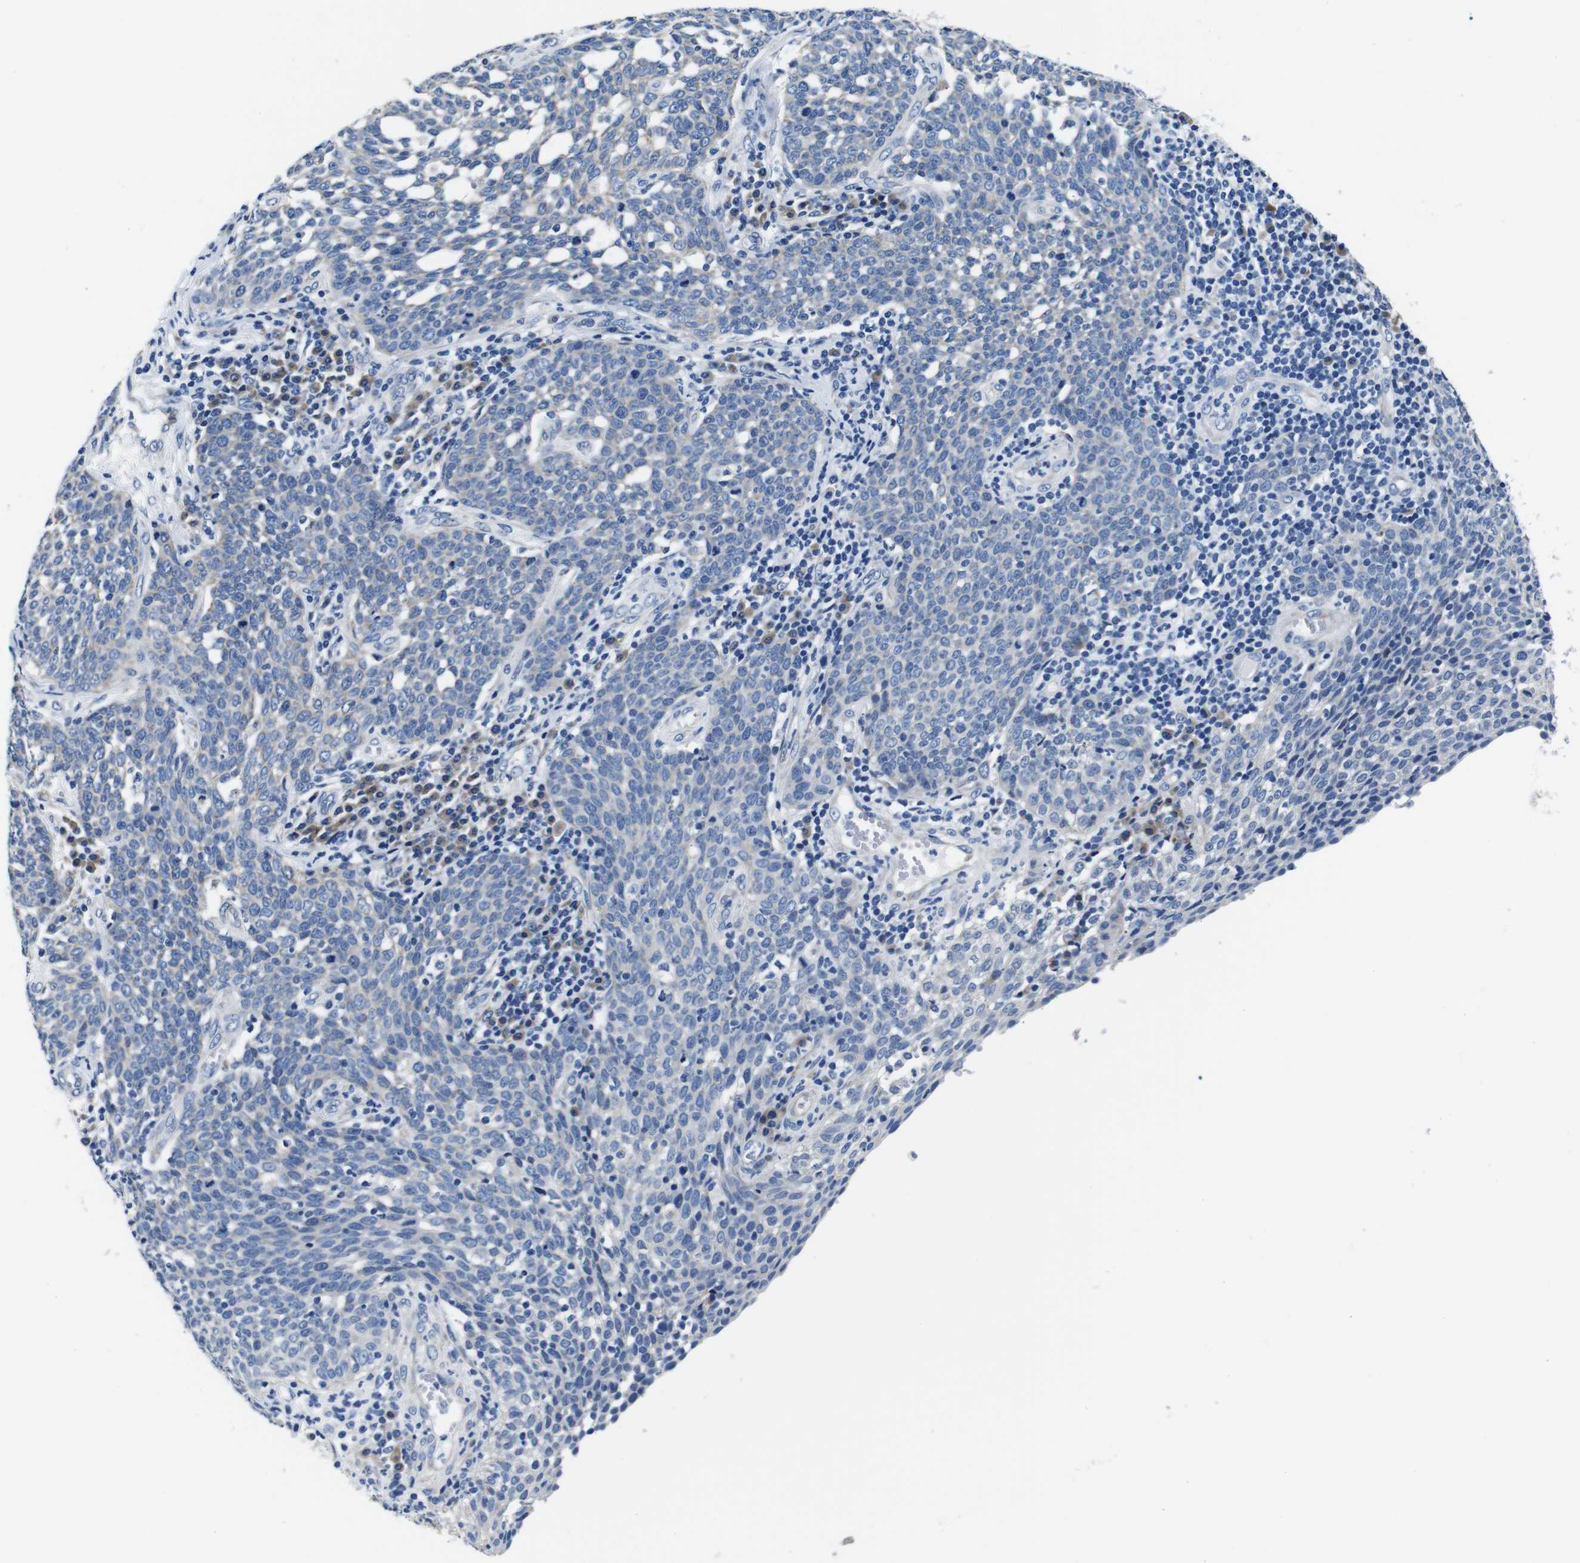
{"staining": {"intensity": "negative", "quantity": "none", "location": "none"}, "tissue": "cervical cancer", "cell_type": "Tumor cells", "image_type": "cancer", "snomed": [{"axis": "morphology", "description": "Squamous cell carcinoma, NOS"}, {"axis": "topography", "description": "Cervix"}], "caption": "Immunohistochemical staining of cervical cancer (squamous cell carcinoma) reveals no significant expression in tumor cells.", "gene": "SNX19", "patient": {"sex": "female", "age": 34}}